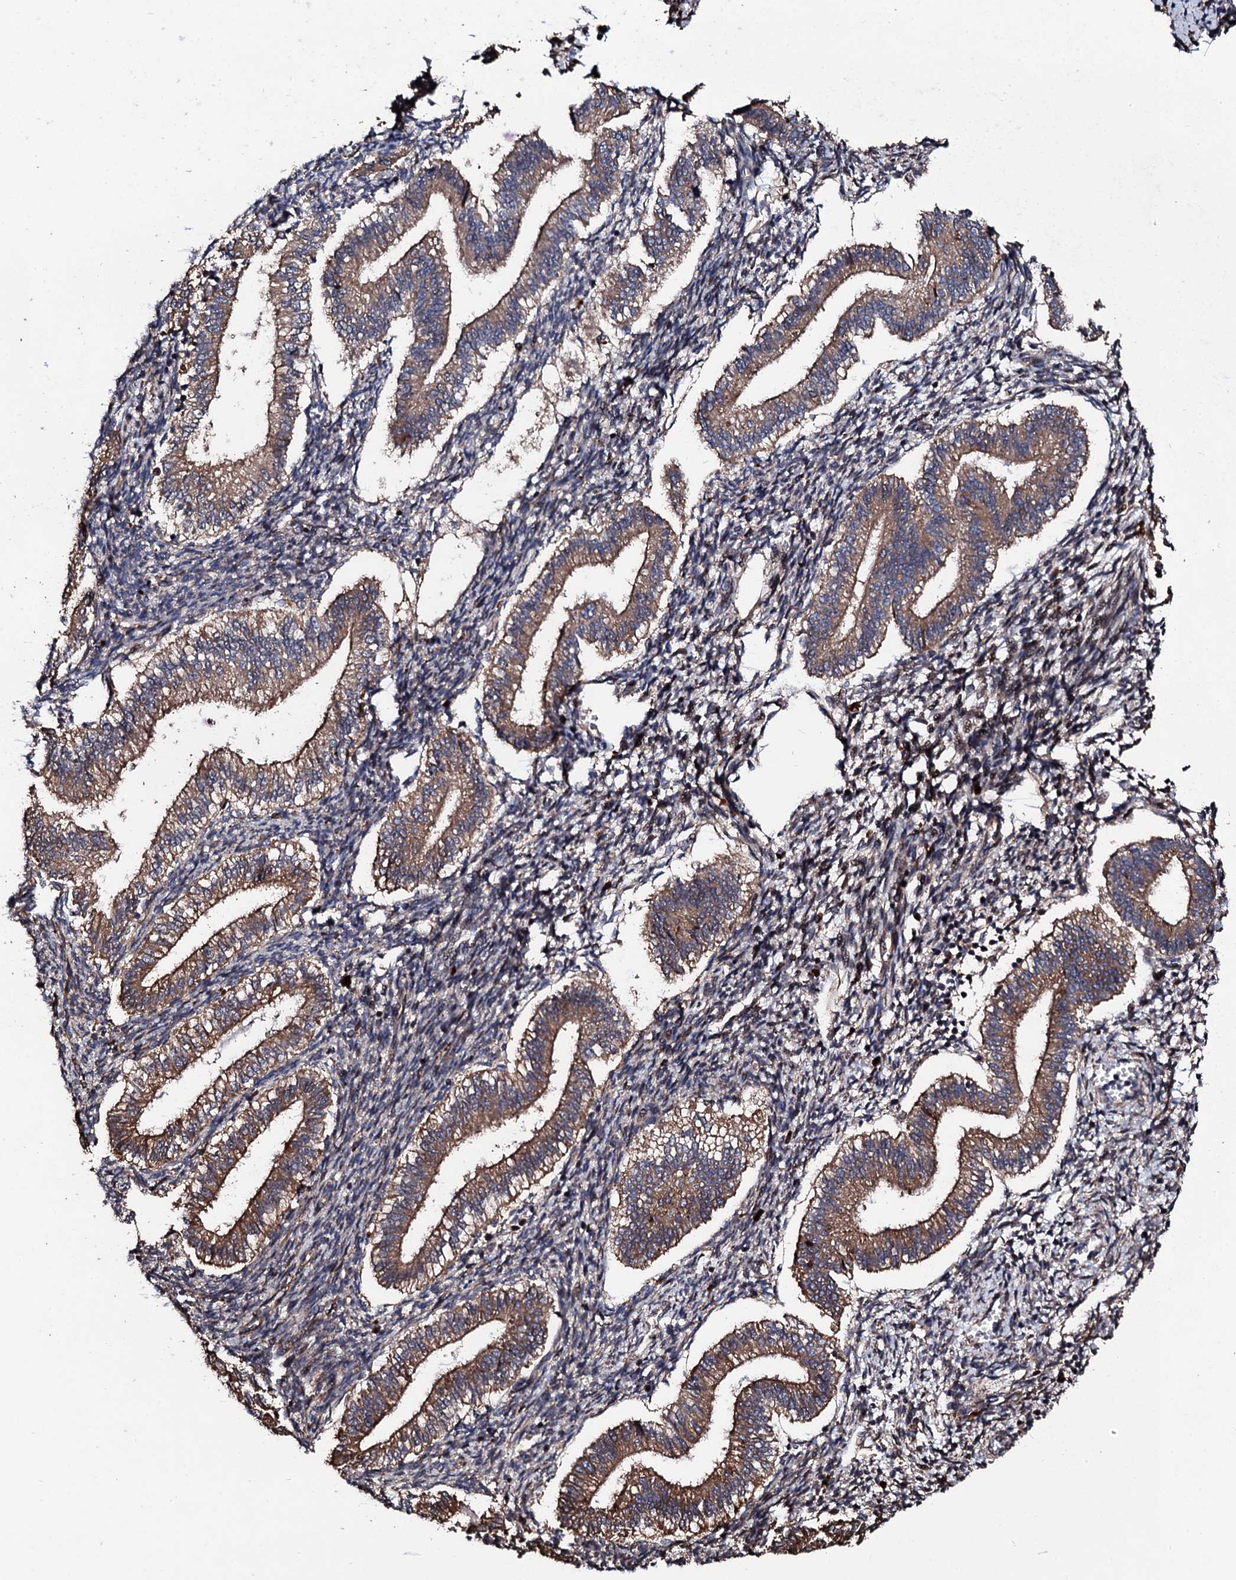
{"staining": {"intensity": "weak", "quantity": "<25%", "location": "cytoplasmic/membranous"}, "tissue": "endometrium", "cell_type": "Cells in endometrial stroma", "image_type": "normal", "snomed": [{"axis": "morphology", "description": "Normal tissue, NOS"}, {"axis": "topography", "description": "Endometrium"}], "caption": "Photomicrograph shows no significant protein expression in cells in endometrial stroma of unremarkable endometrium.", "gene": "CKAP5", "patient": {"sex": "female", "age": 25}}